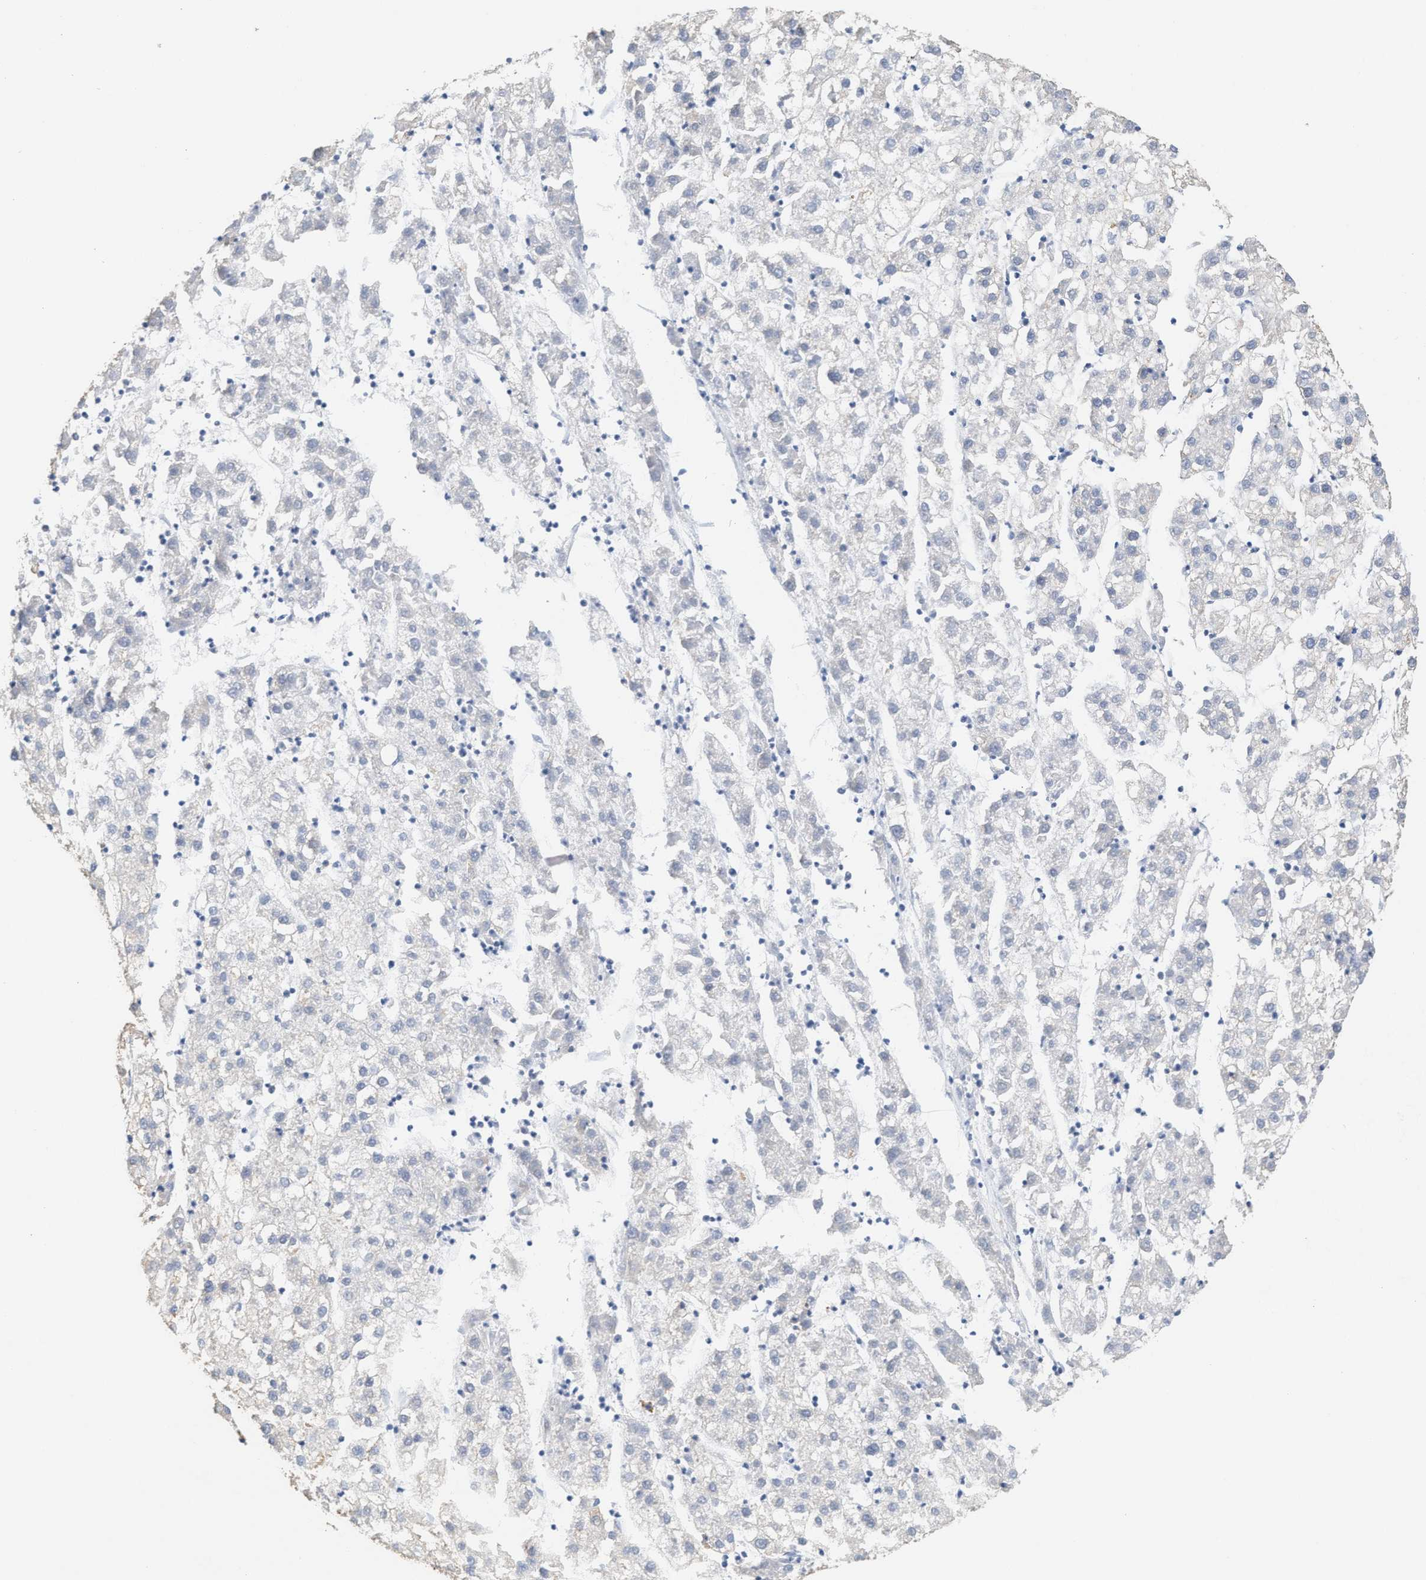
{"staining": {"intensity": "negative", "quantity": "none", "location": "none"}, "tissue": "liver cancer", "cell_type": "Tumor cells", "image_type": "cancer", "snomed": [{"axis": "morphology", "description": "Carcinoma, Hepatocellular, NOS"}, {"axis": "topography", "description": "Liver"}], "caption": "A histopathology image of hepatocellular carcinoma (liver) stained for a protein demonstrates no brown staining in tumor cells.", "gene": "RYR2", "patient": {"sex": "male", "age": 72}}